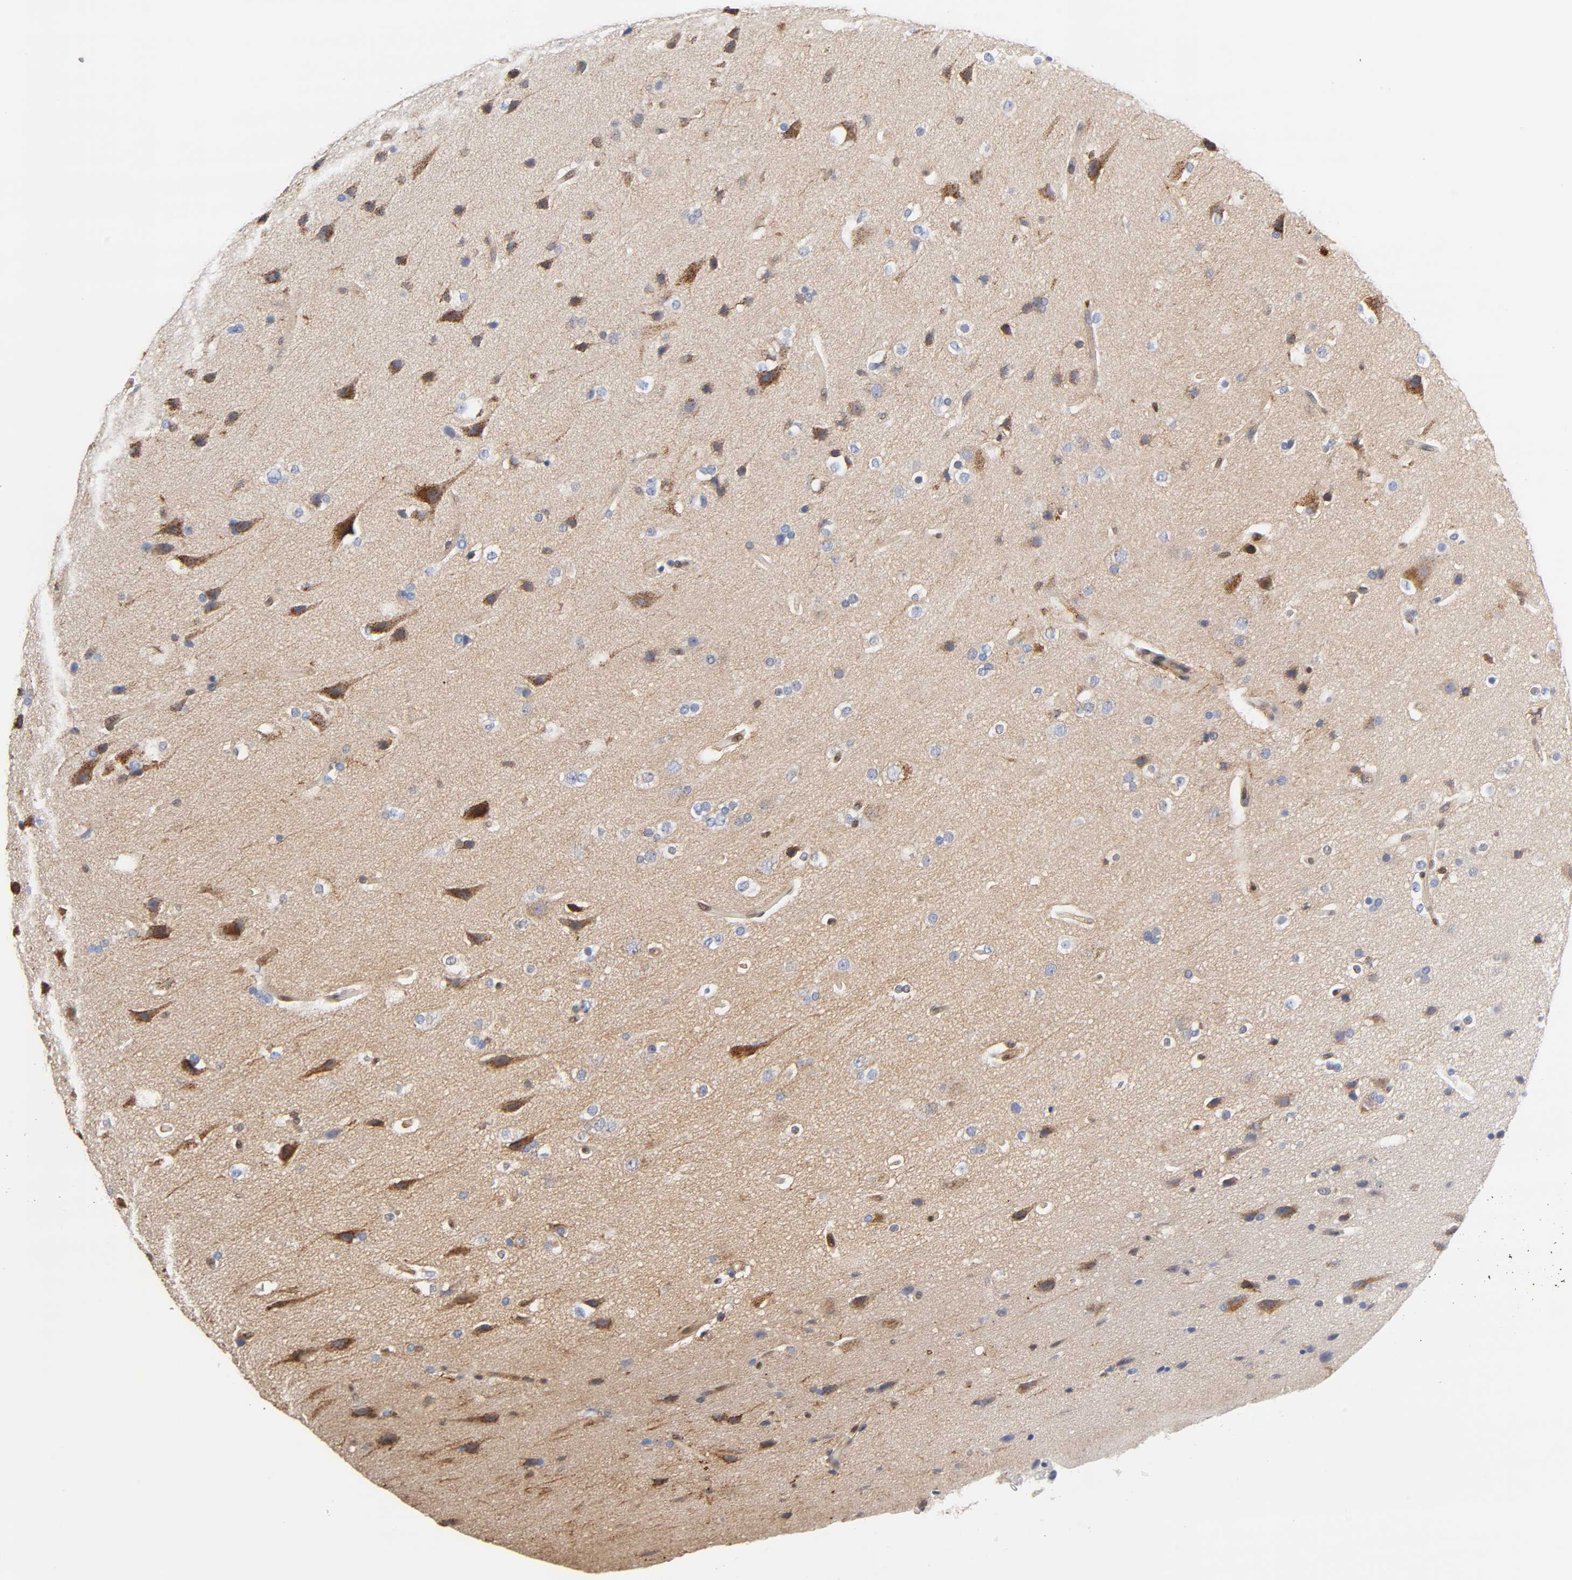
{"staining": {"intensity": "moderate", "quantity": "<25%", "location": "cytoplasmic/membranous"}, "tissue": "glioma", "cell_type": "Tumor cells", "image_type": "cancer", "snomed": [{"axis": "morphology", "description": "Glioma, malignant, Low grade"}, {"axis": "topography", "description": "Cerebral cortex"}], "caption": "This photomicrograph shows malignant glioma (low-grade) stained with IHC to label a protein in brown. The cytoplasmic/membranous of tumor cells show moderate positivity for the protein. Nuclei are counter-stained blue.", "gene": "ANXA11", "patient": {"sex": "female", "age": 47}}